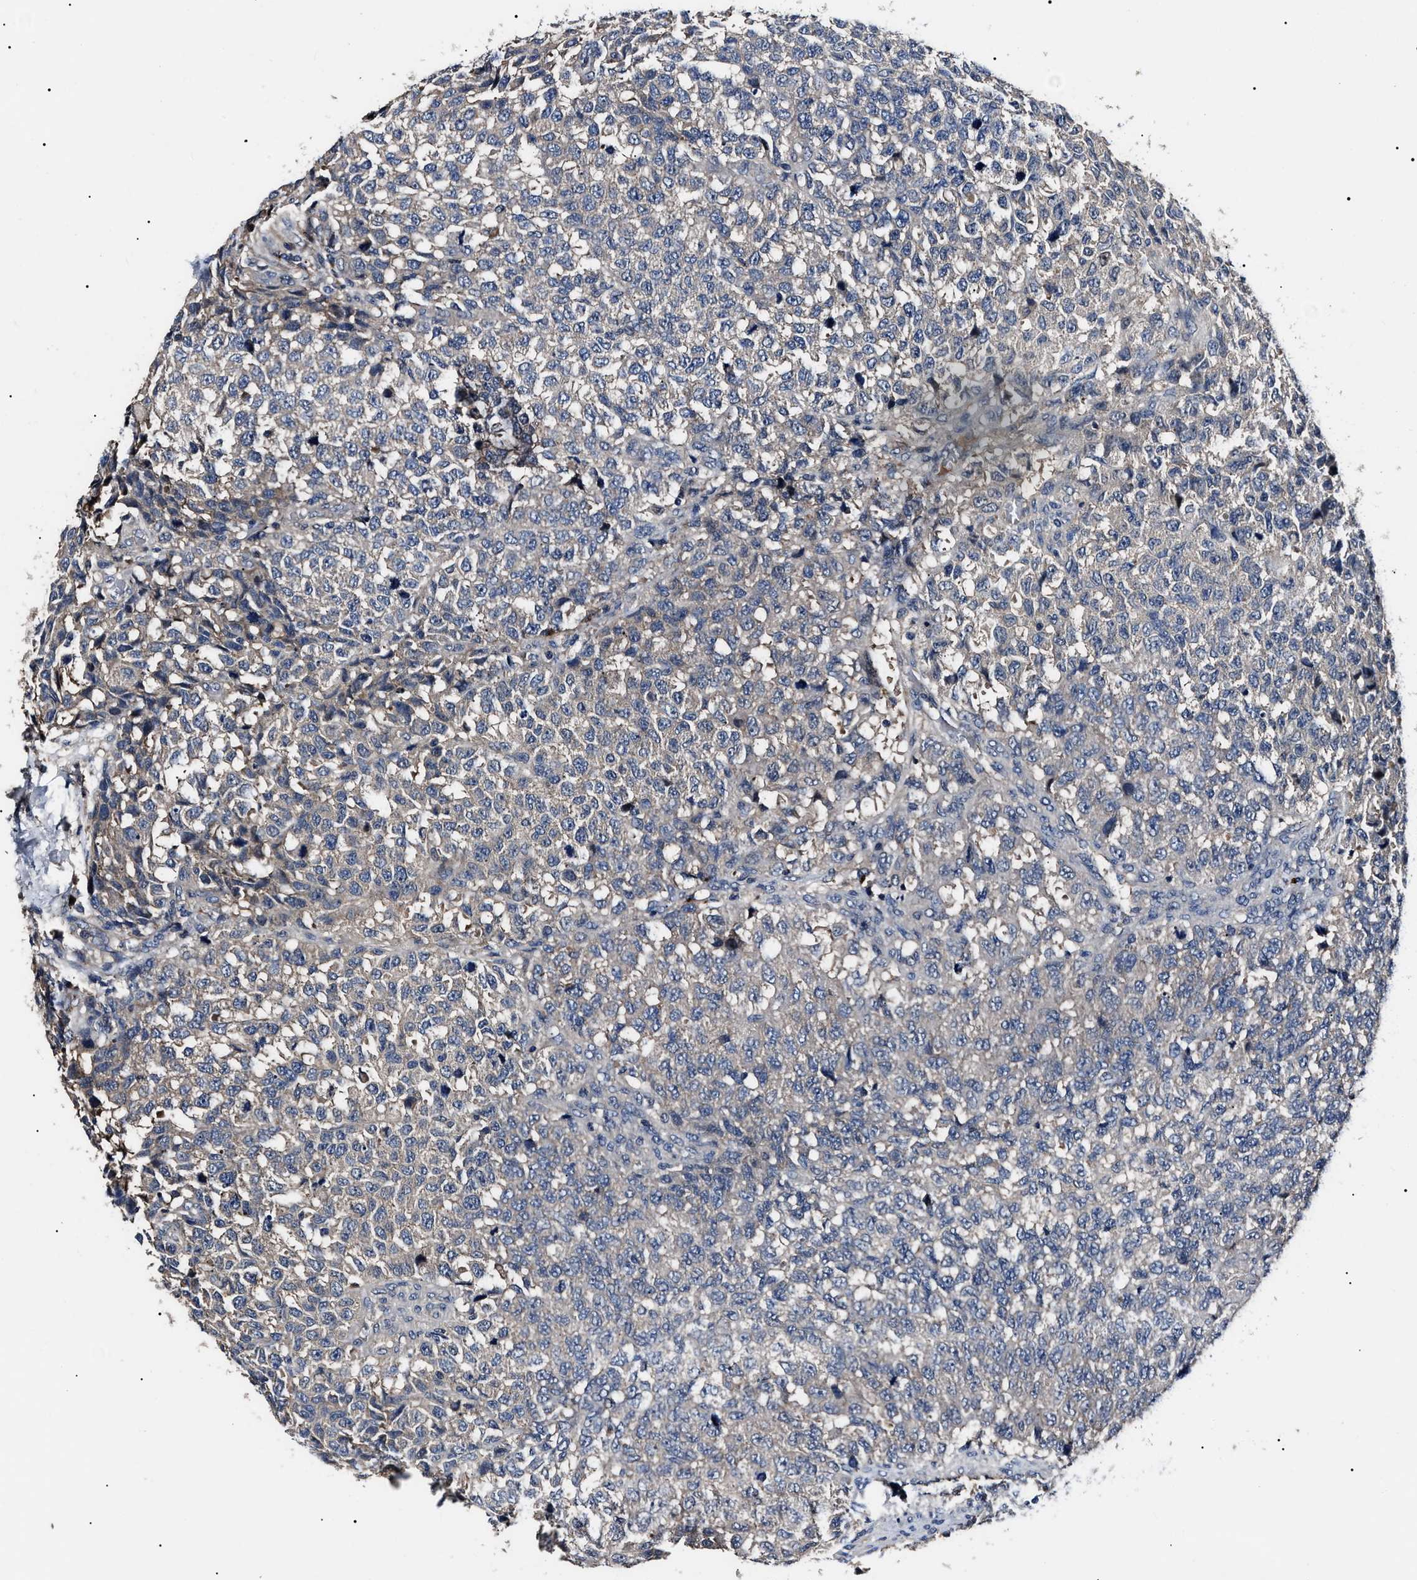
{"staining": {"intensity": "negative", "quantity": "none", "location": "none"}, "tissue": "testis cancer", "cell_type": "Tumor cells", "image_type": "cancer", "snomed": [{"axis": "morphology", "description": "Seminoma, NOS"}, {"axis": "topography", "description": "Testis"}], "caption": "A photomicrograph of seminoma (testis) stained for a protein exhibits no brown staining in tumor cells. (DAB (3,3'-diaminobenzidine) immunohistochemistry (IHC) visualized using brightfield microscopy, high magnification).", "gene": "IFT81", "patient": {"sex": "male", "age": 59}}